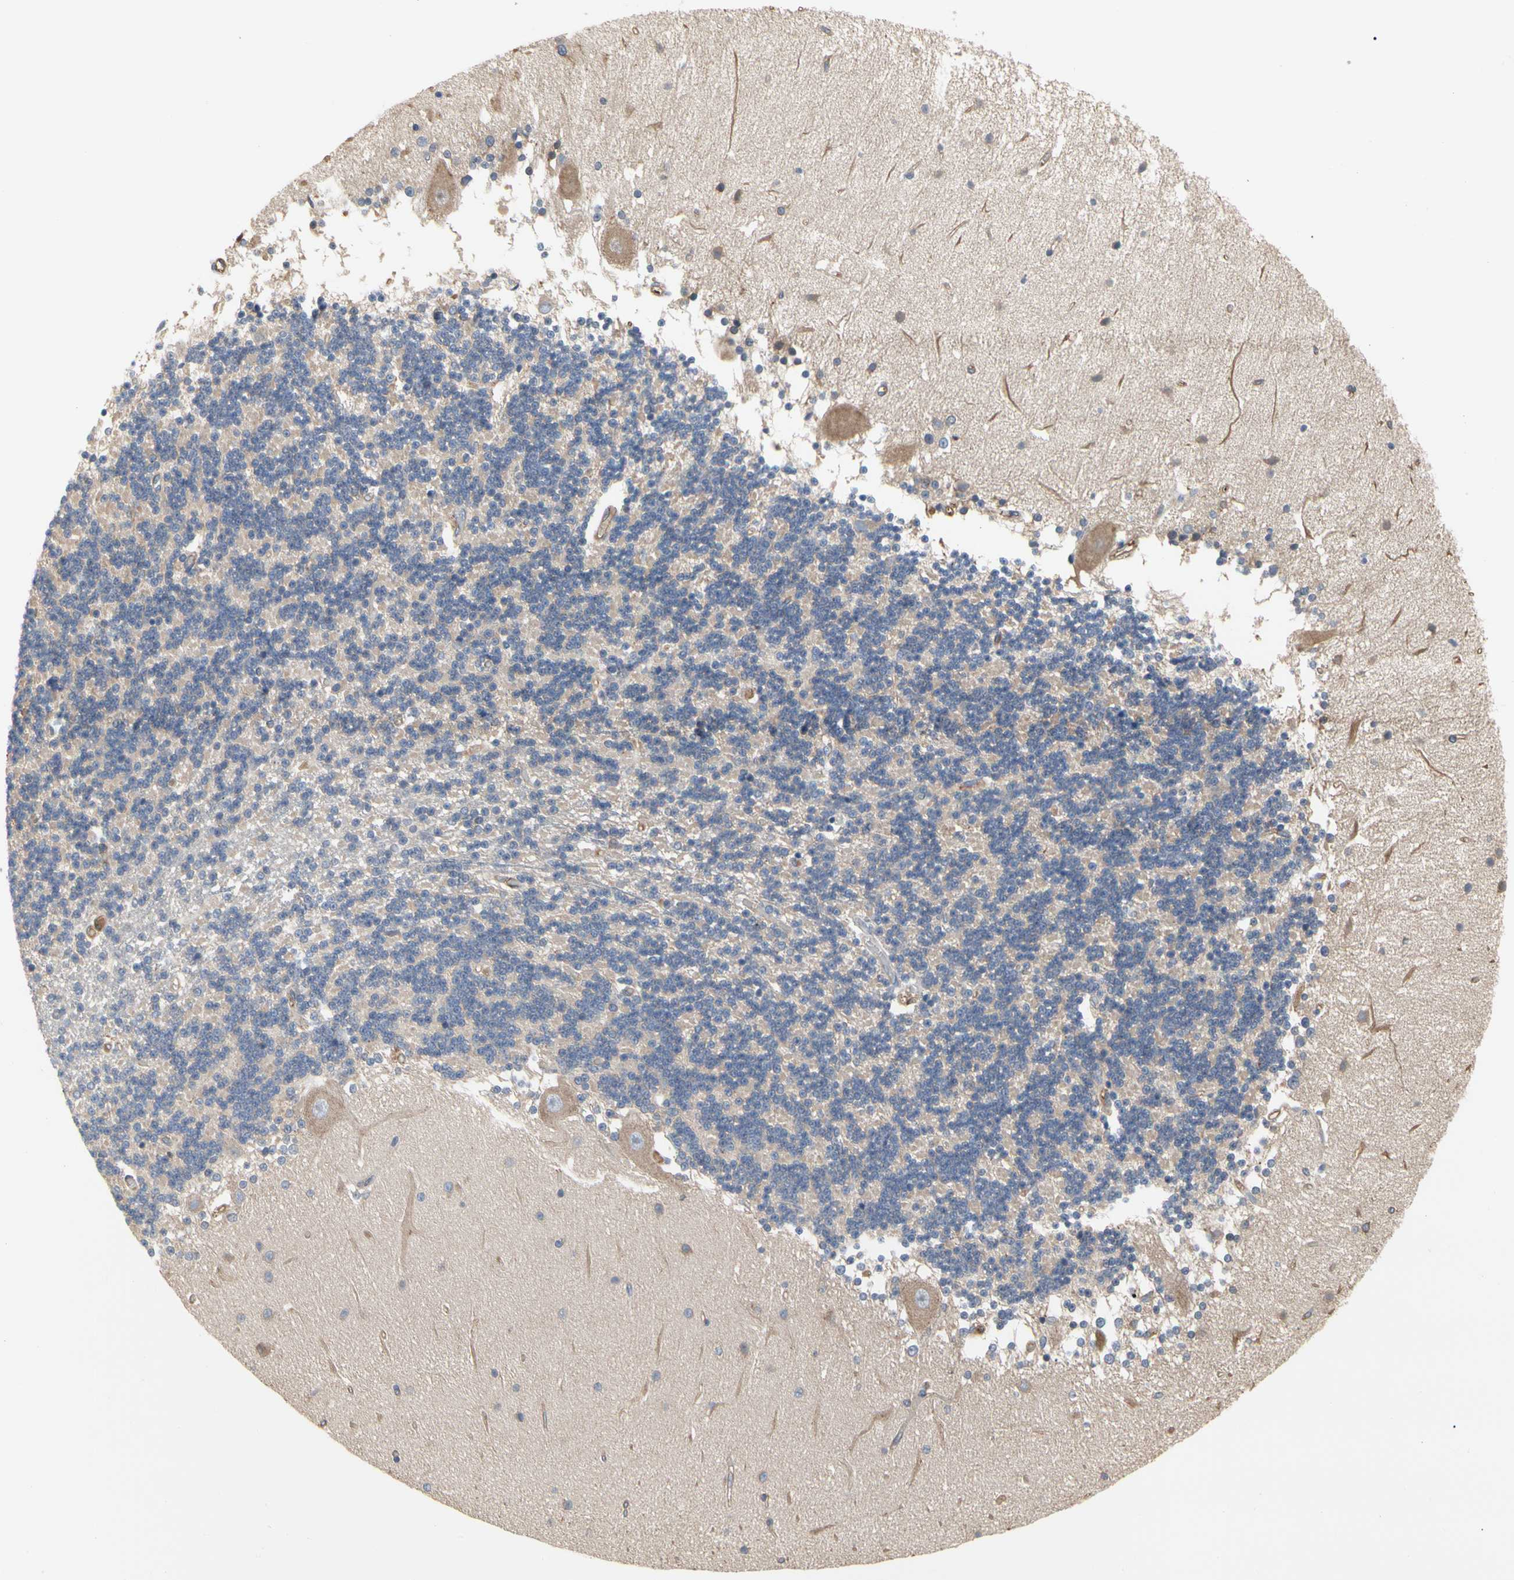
{"staining": {"intensity": "weak", "quantity": "<25%", "location": "cytoplasmic/membranous"}, "tissue": "cerebellum", "cell_type": "Cells in granular layer", "image_type": "normal", "snomed": [{"axis": "morphology", "description": "Normal tissue, NOS"}, {"axis": "topography", "description": "Cerebellum"}], "caption": "IHC histopathology image of unremarkable cerebellum: cerebellum stained with DAB reveals no significant protein staining in cells in granular layer. (Stains: DAB IHC with hematoxylin counter stain, Microscopy: brightfield microscopy at high magnification).", "gene": "PDZK1", "patient": {"sex": "female", "age": 54}}